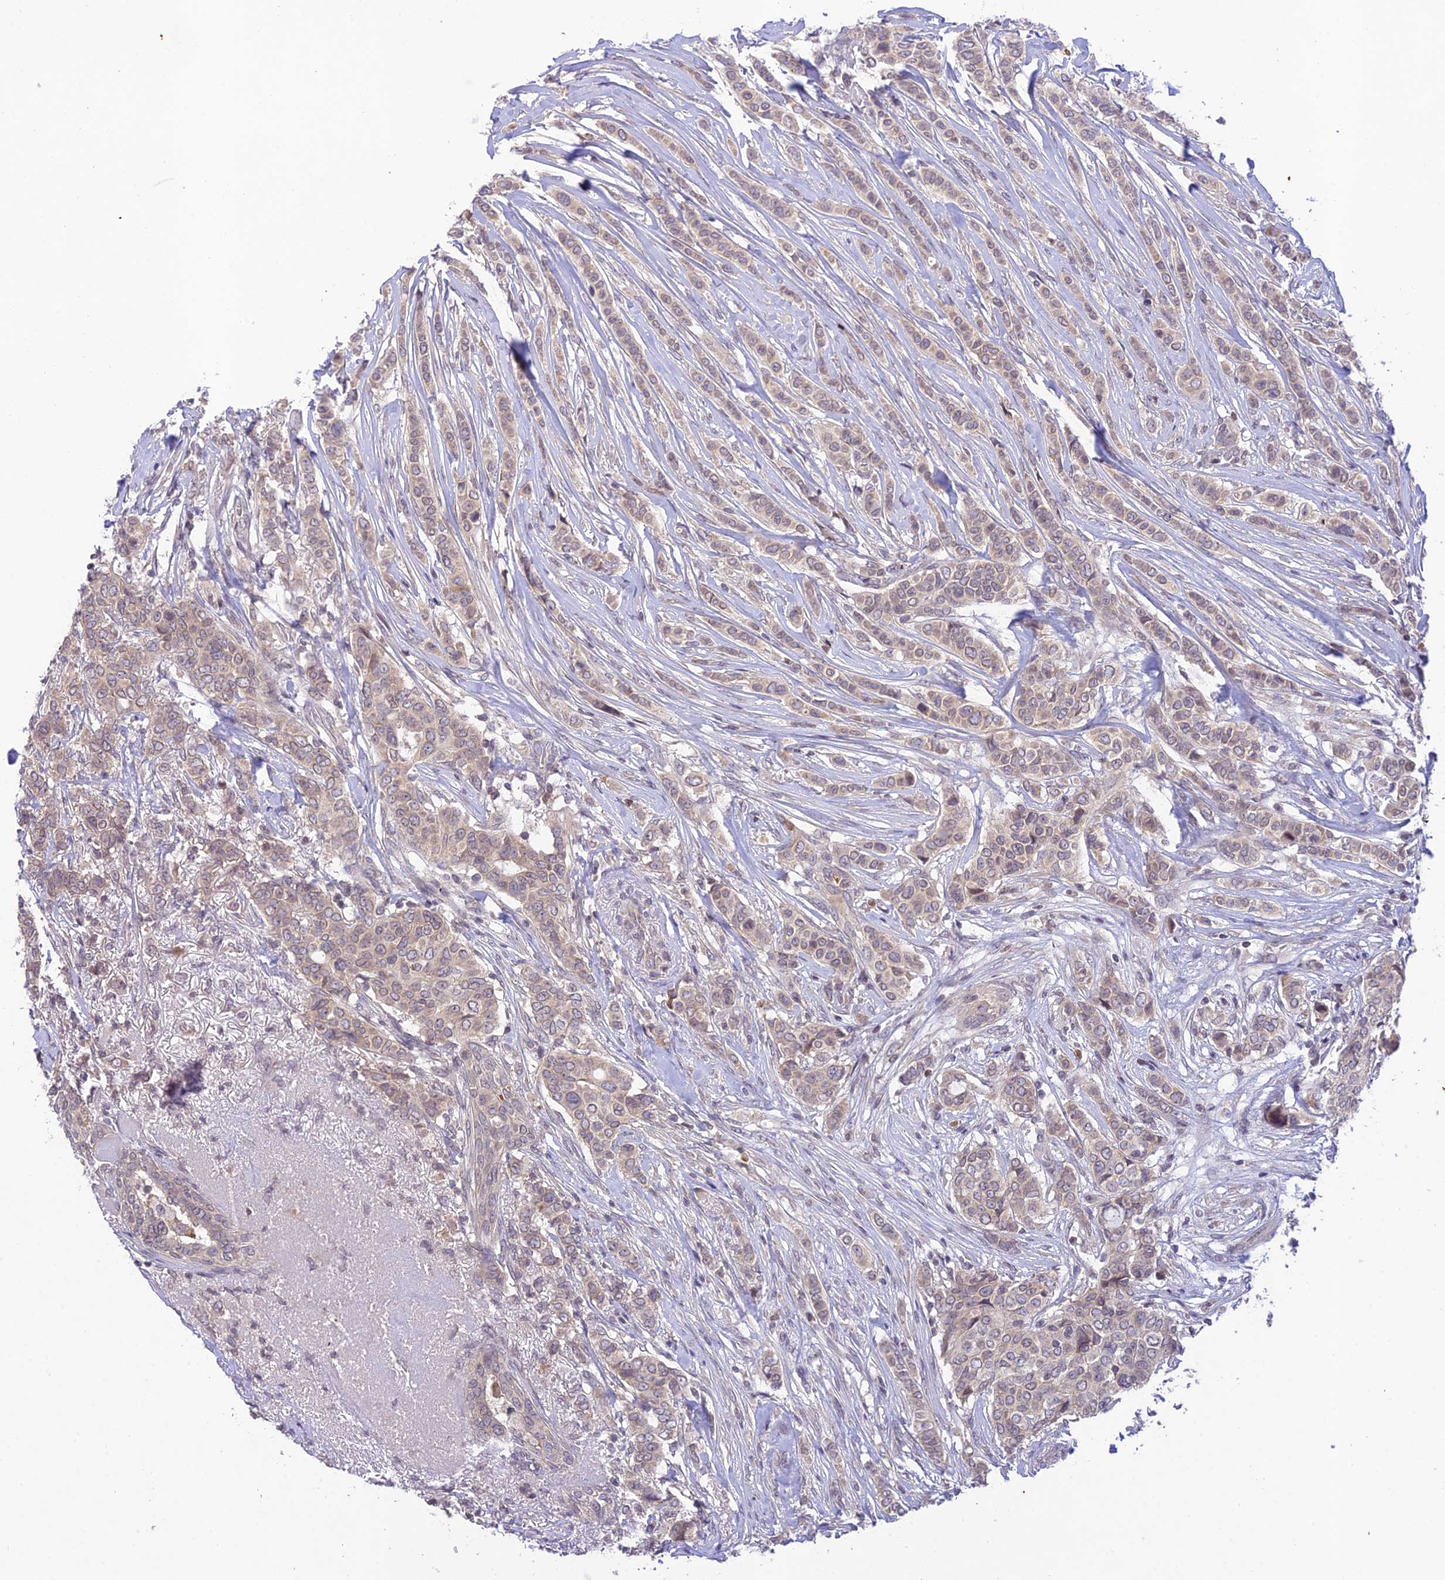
{"staining": {"intensity": "weak", "quantity": "25%-75%", "location": "cytoplasmic/membranous"}, "tissue": "breast cancer", "cell_type": "Tumor cells", "image_type": "cancer", "snomed": [{"axis": "morphology", "description": "Lobular carcinoma"}, {"axis": "topography", "description": "Breast"}], "caption": "IHC (DAB) staining of breast lobular carcinoma reveals weak cytoplasmic/membranous protein positivity in approximately 25%-75% of tumor cells.", "gene": "TEKT1", "patient": {"sex": "female", "age": 51}}